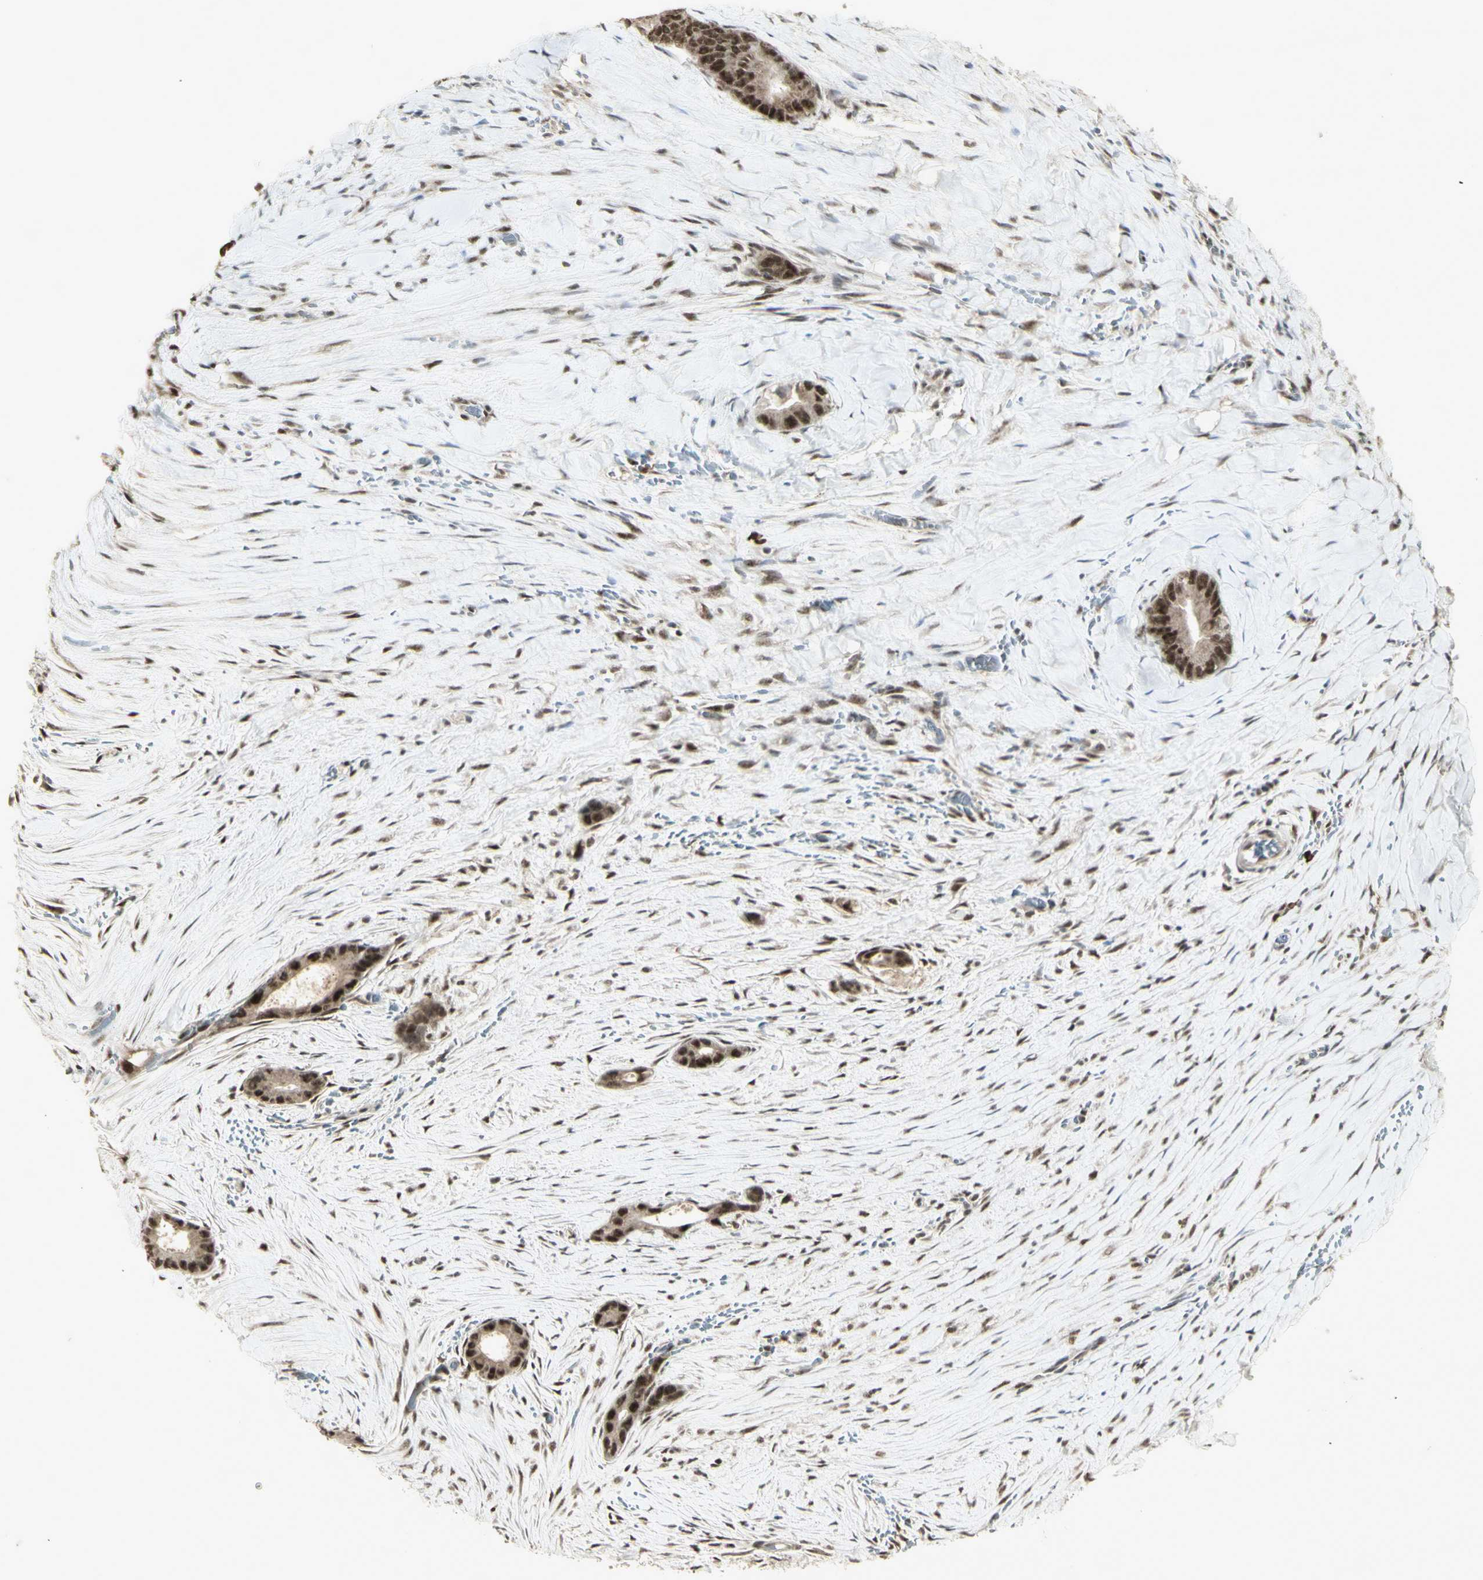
{"staining": {"intensity": "strong", "quantity": "25%-75%", "location": "nuclear"}, "tissue": "liver cancer", "cell_type": "Tumor cells", "image_type": "cancer", "snomed": [{"axis": "morphology", "description": "Cholangiocarcinoma"}, {"axis": "topography", "description": "Liver"}], "caption": "Human liver cholangiocarcinoma stained with a brown dye reveals strong nuclear positive staining in about 25%-75% of tumor cells.", "gene": "CCNT1", "patient": {"sex": "female", "age": 55}}